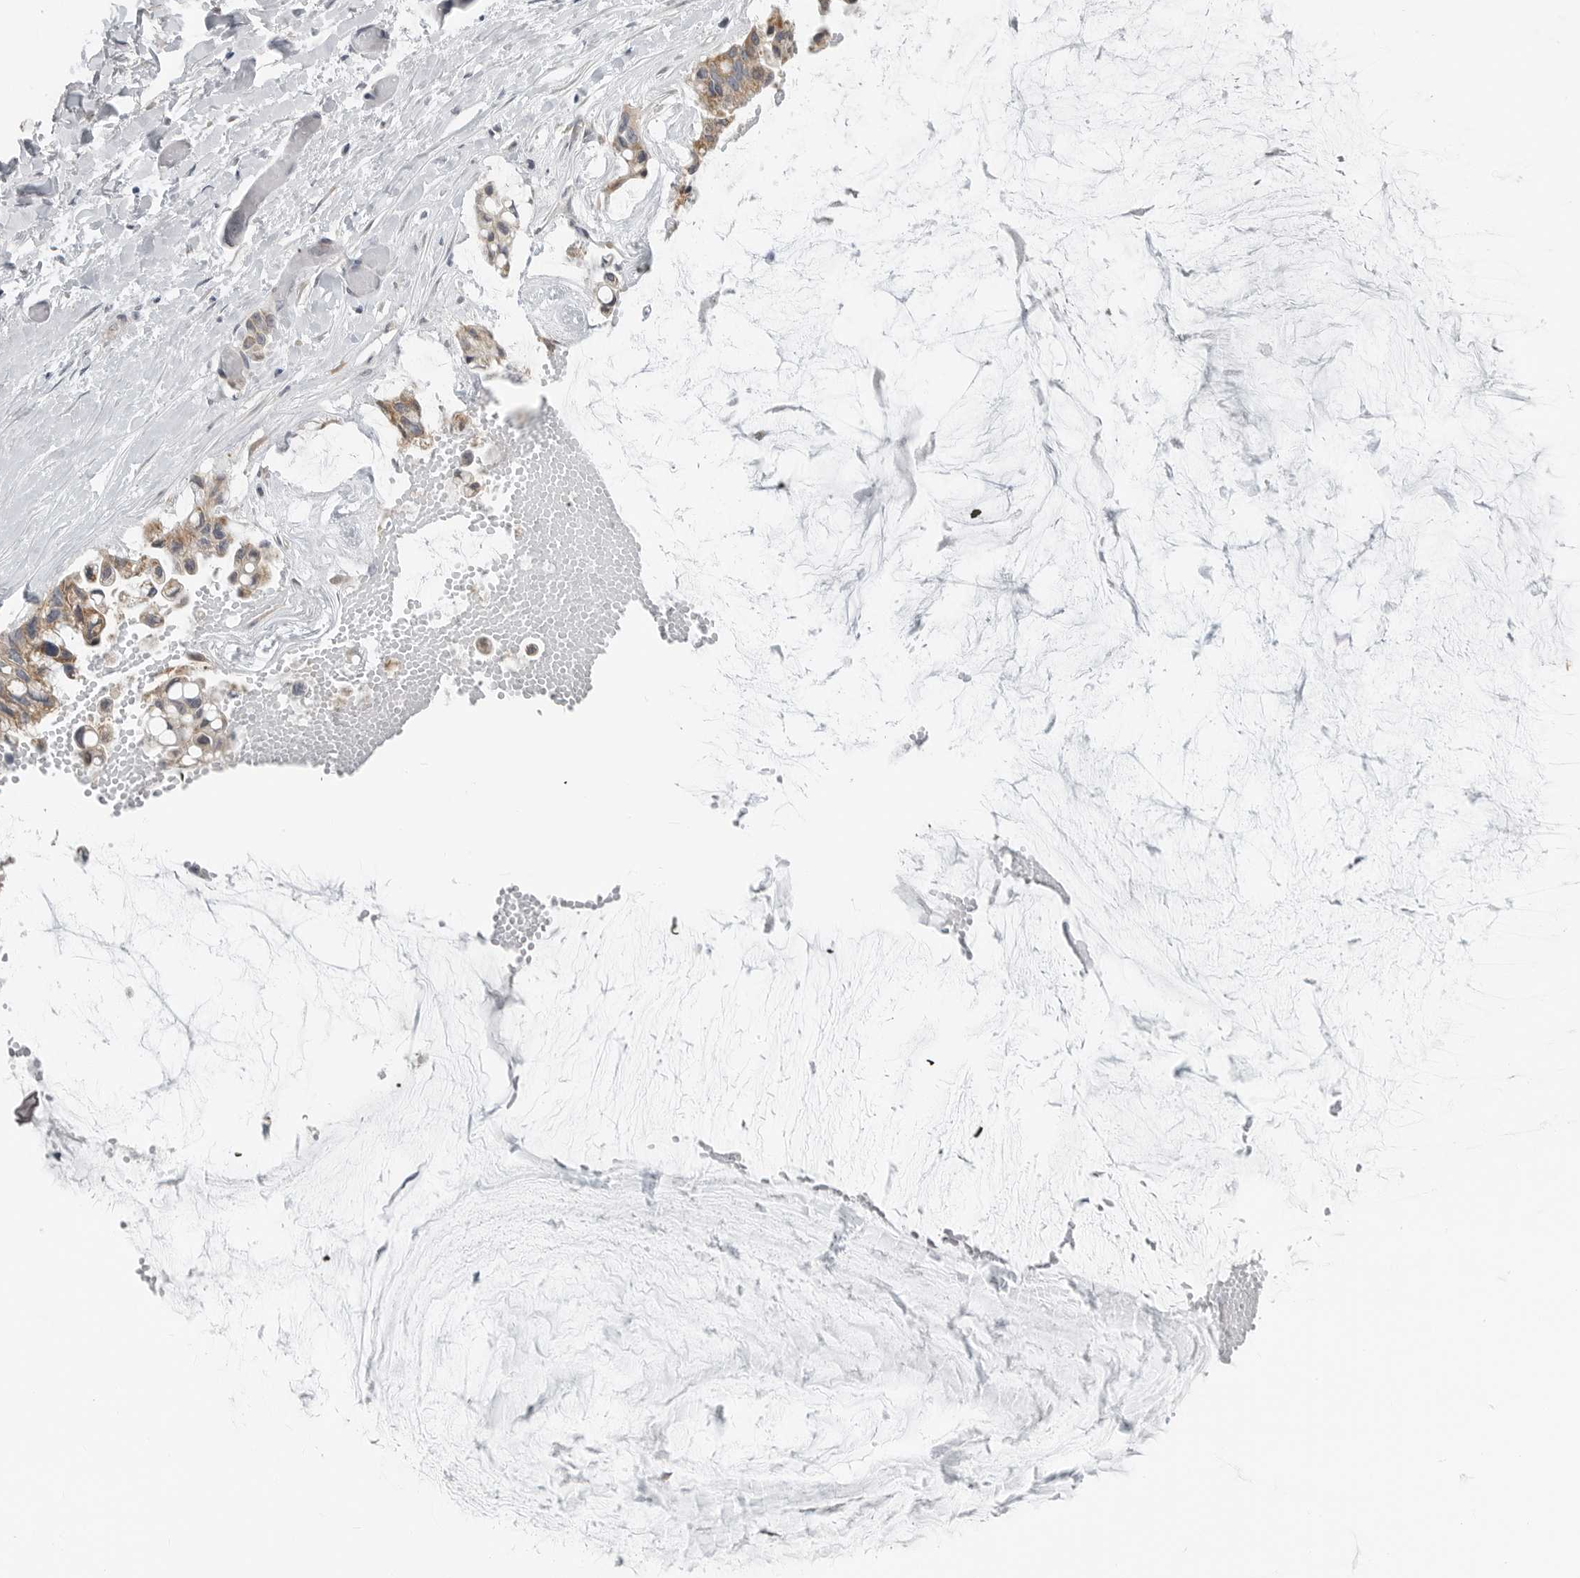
{"staining": {"intensity": "moderate", "quantity": ">75%", "location": "cytoplasmic/membranous"}, "tissue": "ovarian cancer", "cell_type": "Tumor cells", "image_type": "cancer", "snomed": [{"axis": "morphology", "description": "Cystadenocarcinoma, mucinous, NOS"}, {"axis": "topography", "description": "Ovary"}], "caption": "Tumor cells show moderate cytoplasmic/membranous staining in approximately >75% of cells in ovarian cancer (mucinous cystadenocarcinoma).", "gene": "IL12RB2", "patient": {"sex": "female", "age": 39}}